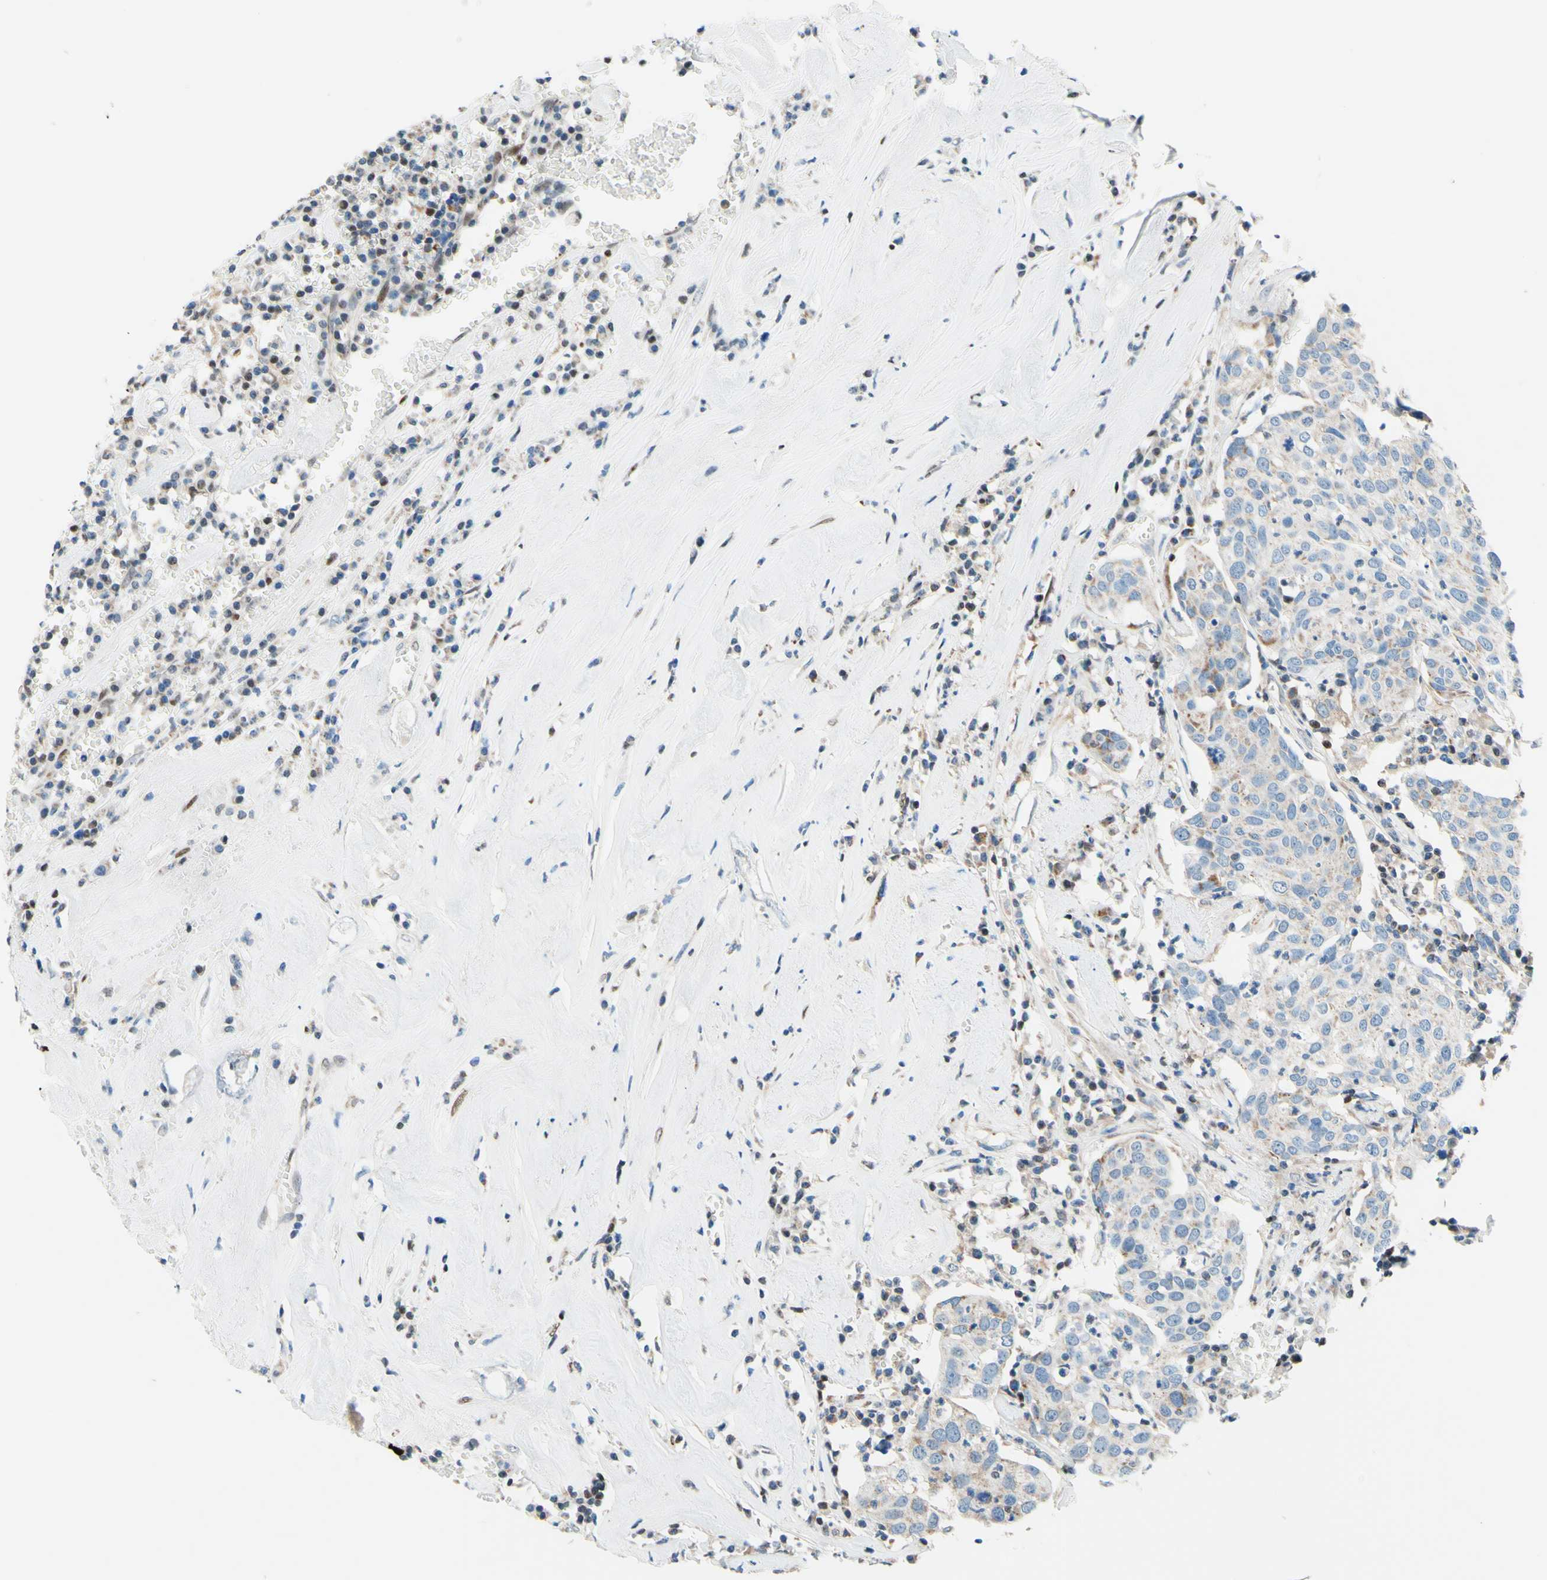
{"staining": {"intensity": "weak", "quantity": ">75%", "location": "cytoplasmic/membranous"}, "tissue": "head and neck cancer", "cell_type": "Tumor cells", "image_type": "cancer", "snomed": [{"axis": "morphology", "description": "Adenocarcinoma, NOS"}, {"axis": "topography", "description": "Salivary gland"}, {"axis": "topography", "description": "Head-Neck"}], "caption": "Immunohistochemical staining of adenocarcinoma (head and neck) demonstrates low levels of weak cytoplasmic/membranous protein expression in about >75% of tumor cells. Ihc stains the protein of interest in brown and the nuclei are stained blue.", "gene": "CBX7", "patient": {"sex": "female", "age": 65}}